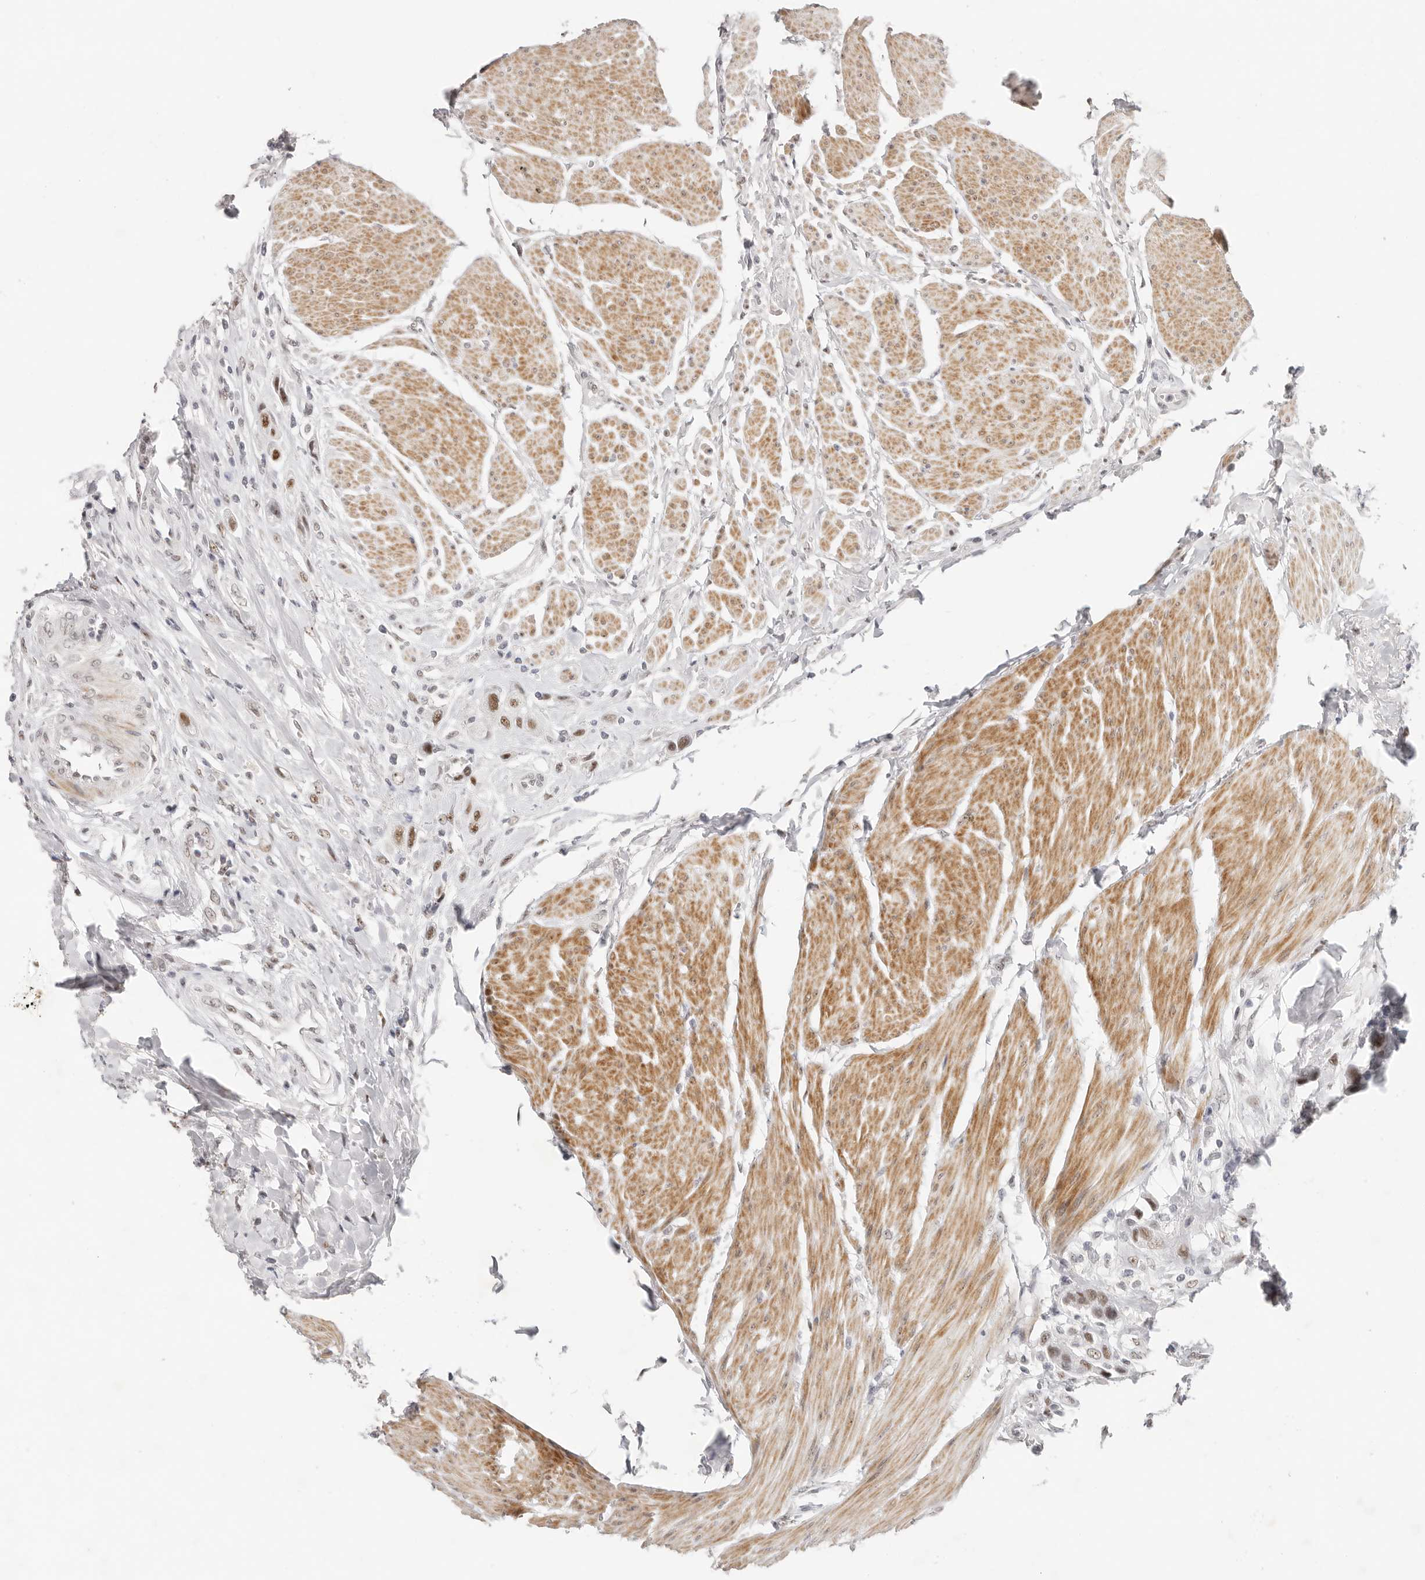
{"staining": {"intensity": "moderate", "quantity": ">75%", "location": "nuclear"}, "tissue": "urothelial cancer", "cell_type": "Tumor cells", "image_type": "cancer", "snomed": [{"axis": "morphology", "description": "Urothelial carcinoma, High grade"}, {"axis": "topography", "description": "Urinary bladder"}], "caption": "A brown stain shows moderate nuclear positivity of a protein in human high-grade urothelial carcinoma tumor cells. The staining was performed using DAB (3,3'-diaminobenzidine) to visualize the protein expression in brown, while the nuclei were stained in blue with hematoxylin (Magnification: 20x).", "gene": "LARP7", "patient": {"sex": "male", "age": 50}}